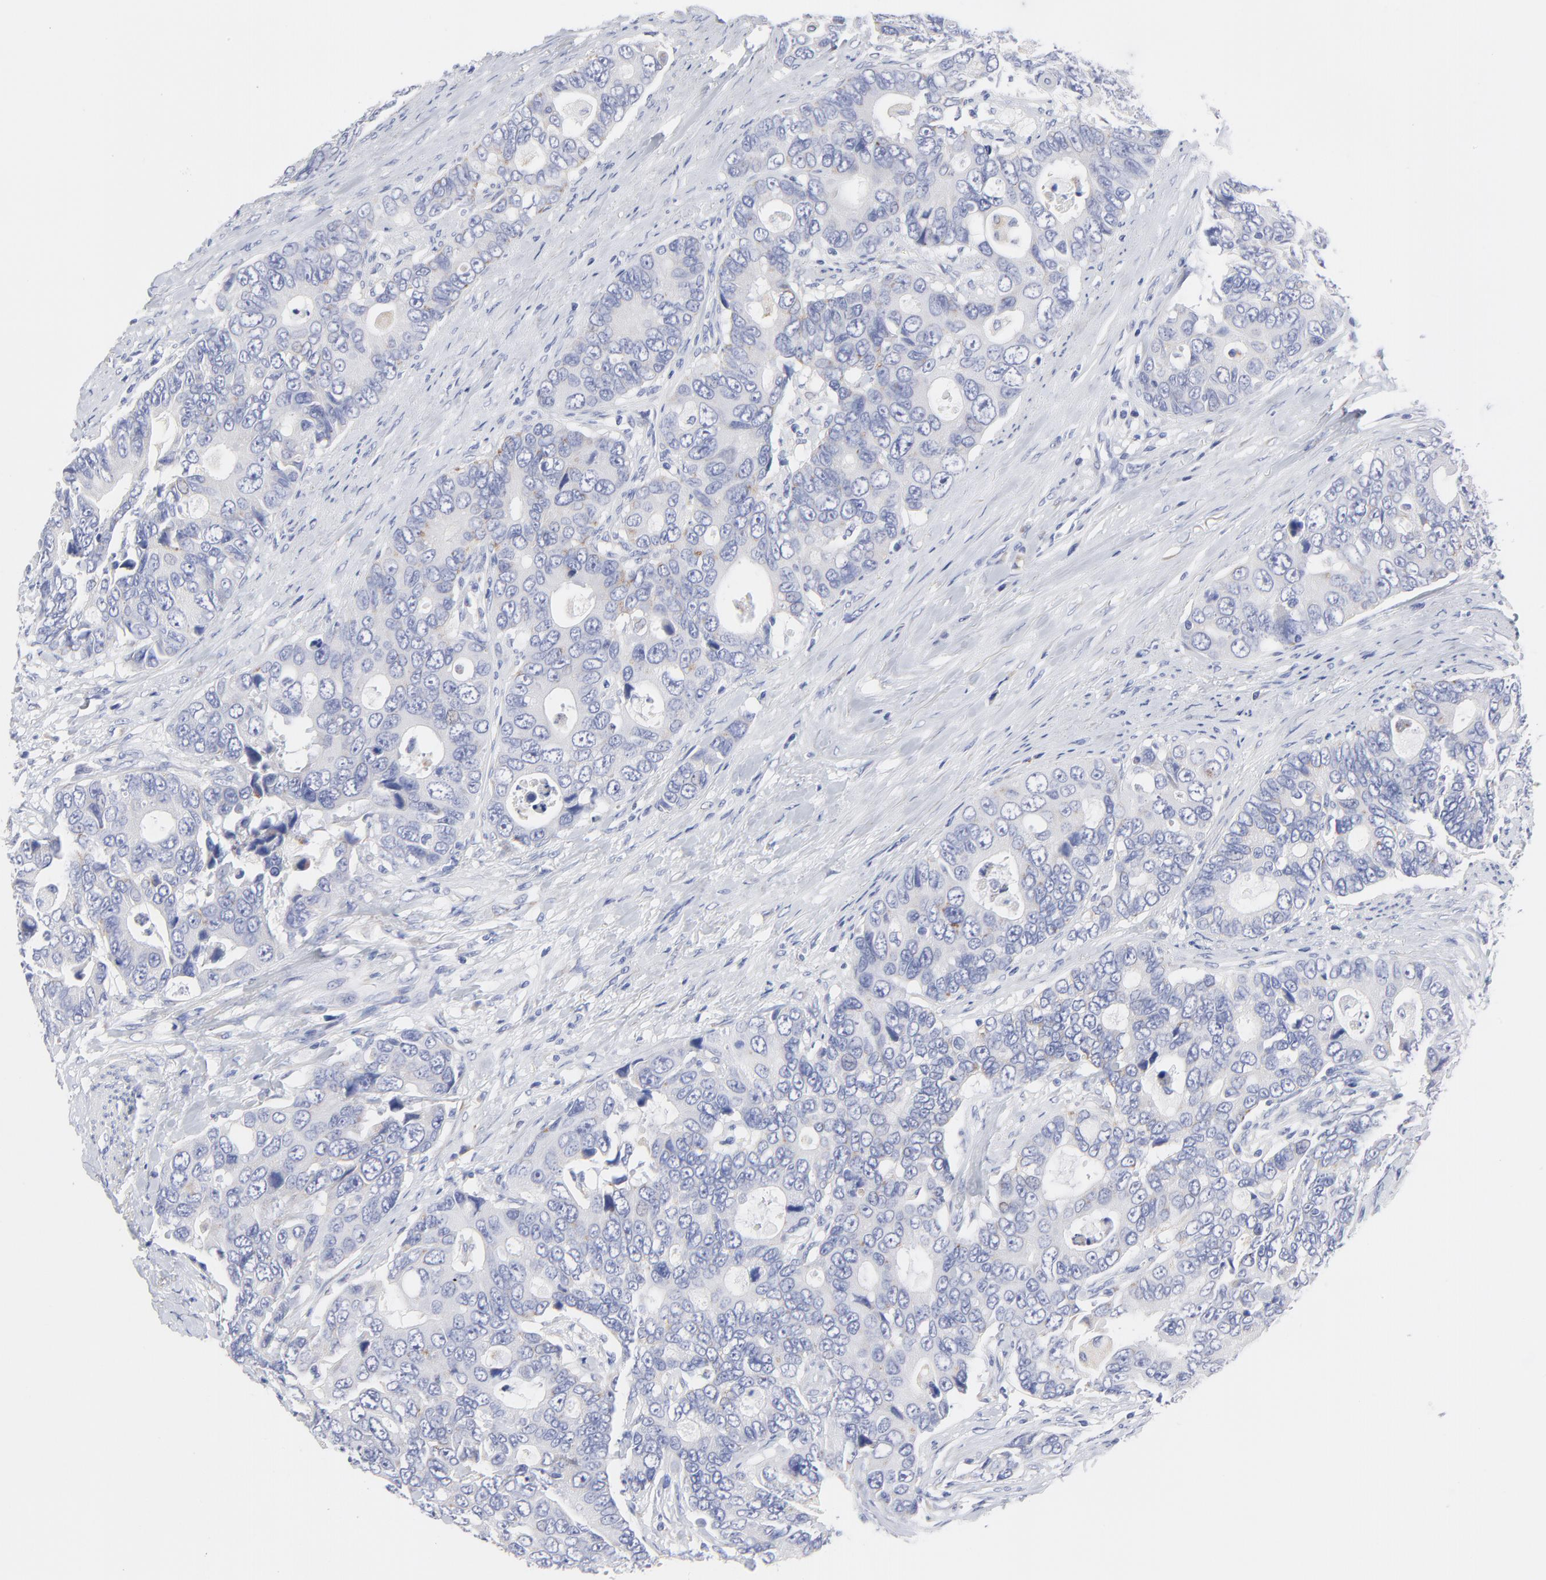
{"staining": {"intensity": "negative", "quantity": "none", "location": "none"}, "tissue": "colorectal cancer", "cell_type": "Tumor cells", "image_type": "cancer", "snomed": [{"axis": "morphology", "description": "Adenocarcinoma, NOS"}, {"axis": "topography", "description": "Rectum"}], "caption": "This is a image of IHC staining of colorectal cancer (adenocarcinoma), which shows no positivity in tumor cells.", "gene": "DUSP9", "patient": {"sex": "female", "age": 67}}